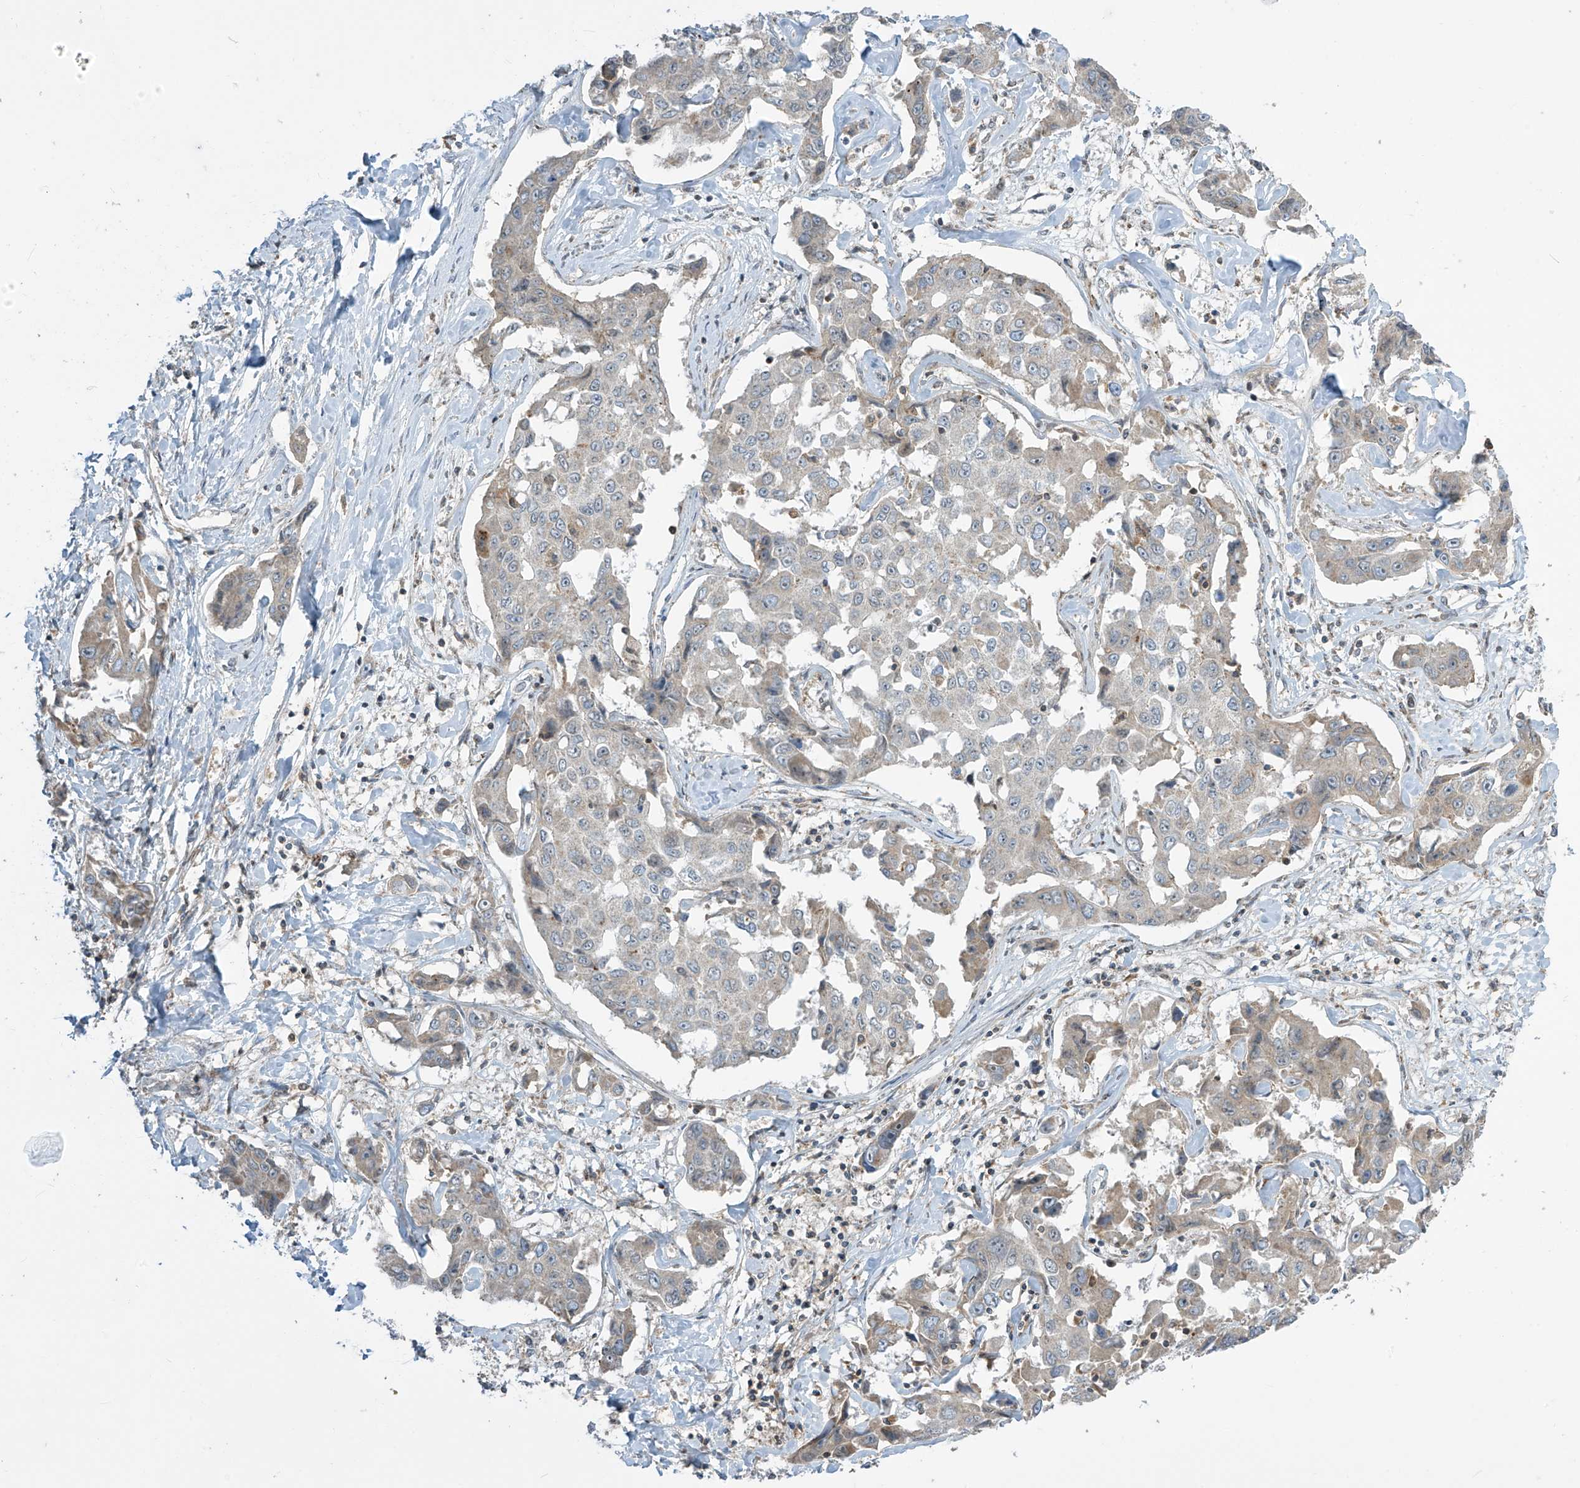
{"staining": {"intensity": "negative", "quantity": "none", "location": "none"}, "tissue": "liver cancer", "cell_type": "Tumor cells", "image_type": "cancer", "snomed": [{"axis": "morphology", "description": "Cholangiocarcinoma"}, {"axis": "topography", "description": "Liver"}], "caption": "An immunohistochemistry image of cholangiocarcinoma (liver) is shown. There is no staining in tumor cells of cholangiocarcinoma (liver).", "gene": "PARVG", "patient": {"sex": "male", "age": 59}}